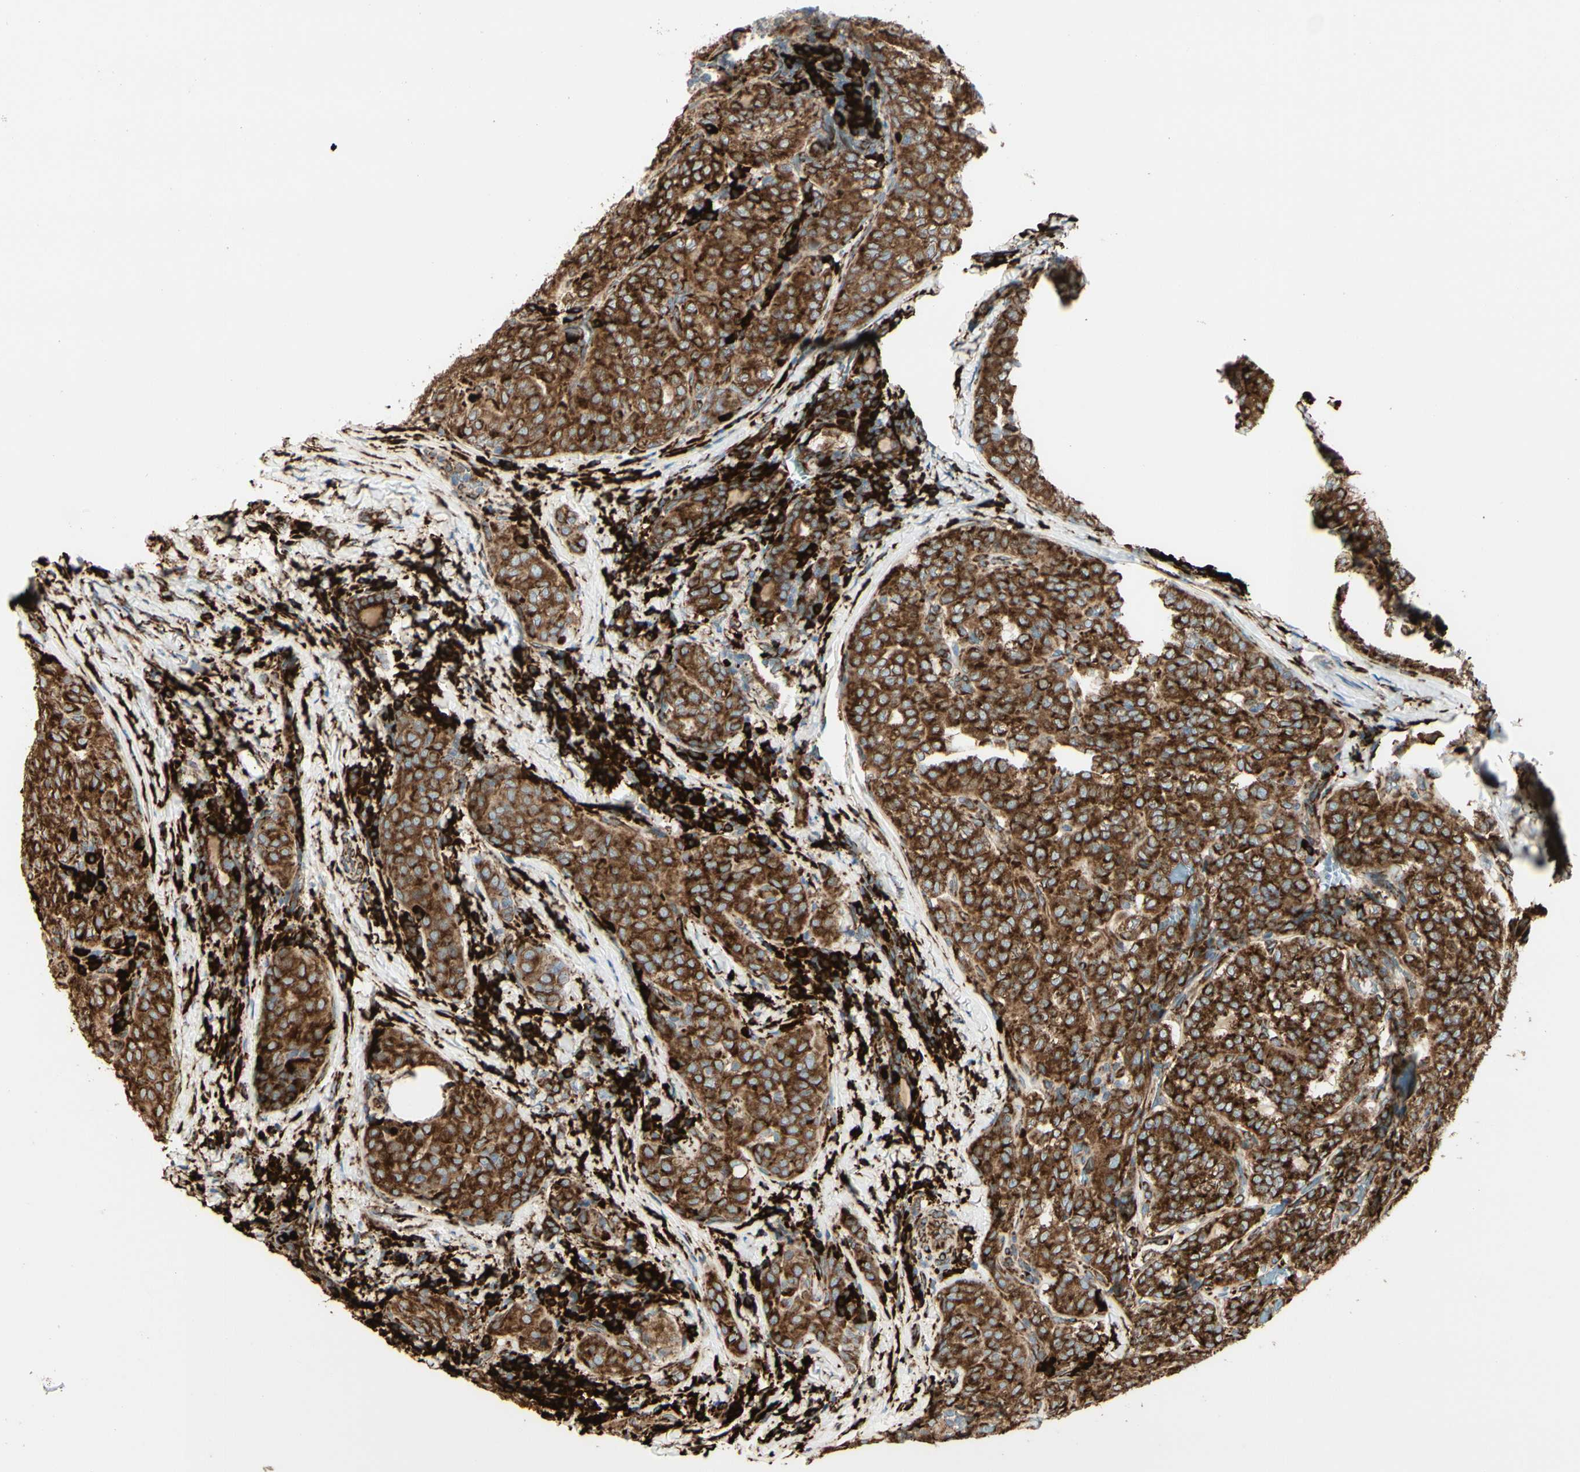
{"staining": {"intensity": "strong", "quantity": ">75%", "location": "cytoplasmic/membranous"}, "tissue": "thyroid cancer", "cell_type": "Tumor cells", "image_type": "cancer", "snomed": [{"axis": "morphology", "description": "Normal tissue, NOS"}, {"axis": "morphology", "description": "Papillary adenocarcinoma, NOS"}, {"axis": "topography", "description": "Thyroid gland"}], "caption": "Tumor cells show strong cytoplasmic/membranous positivity in about >75% of cells in thyroid papillary adenocarcinoma.", "gene": "RRBP1", "patient": {"sex": "female", "age": 30}}